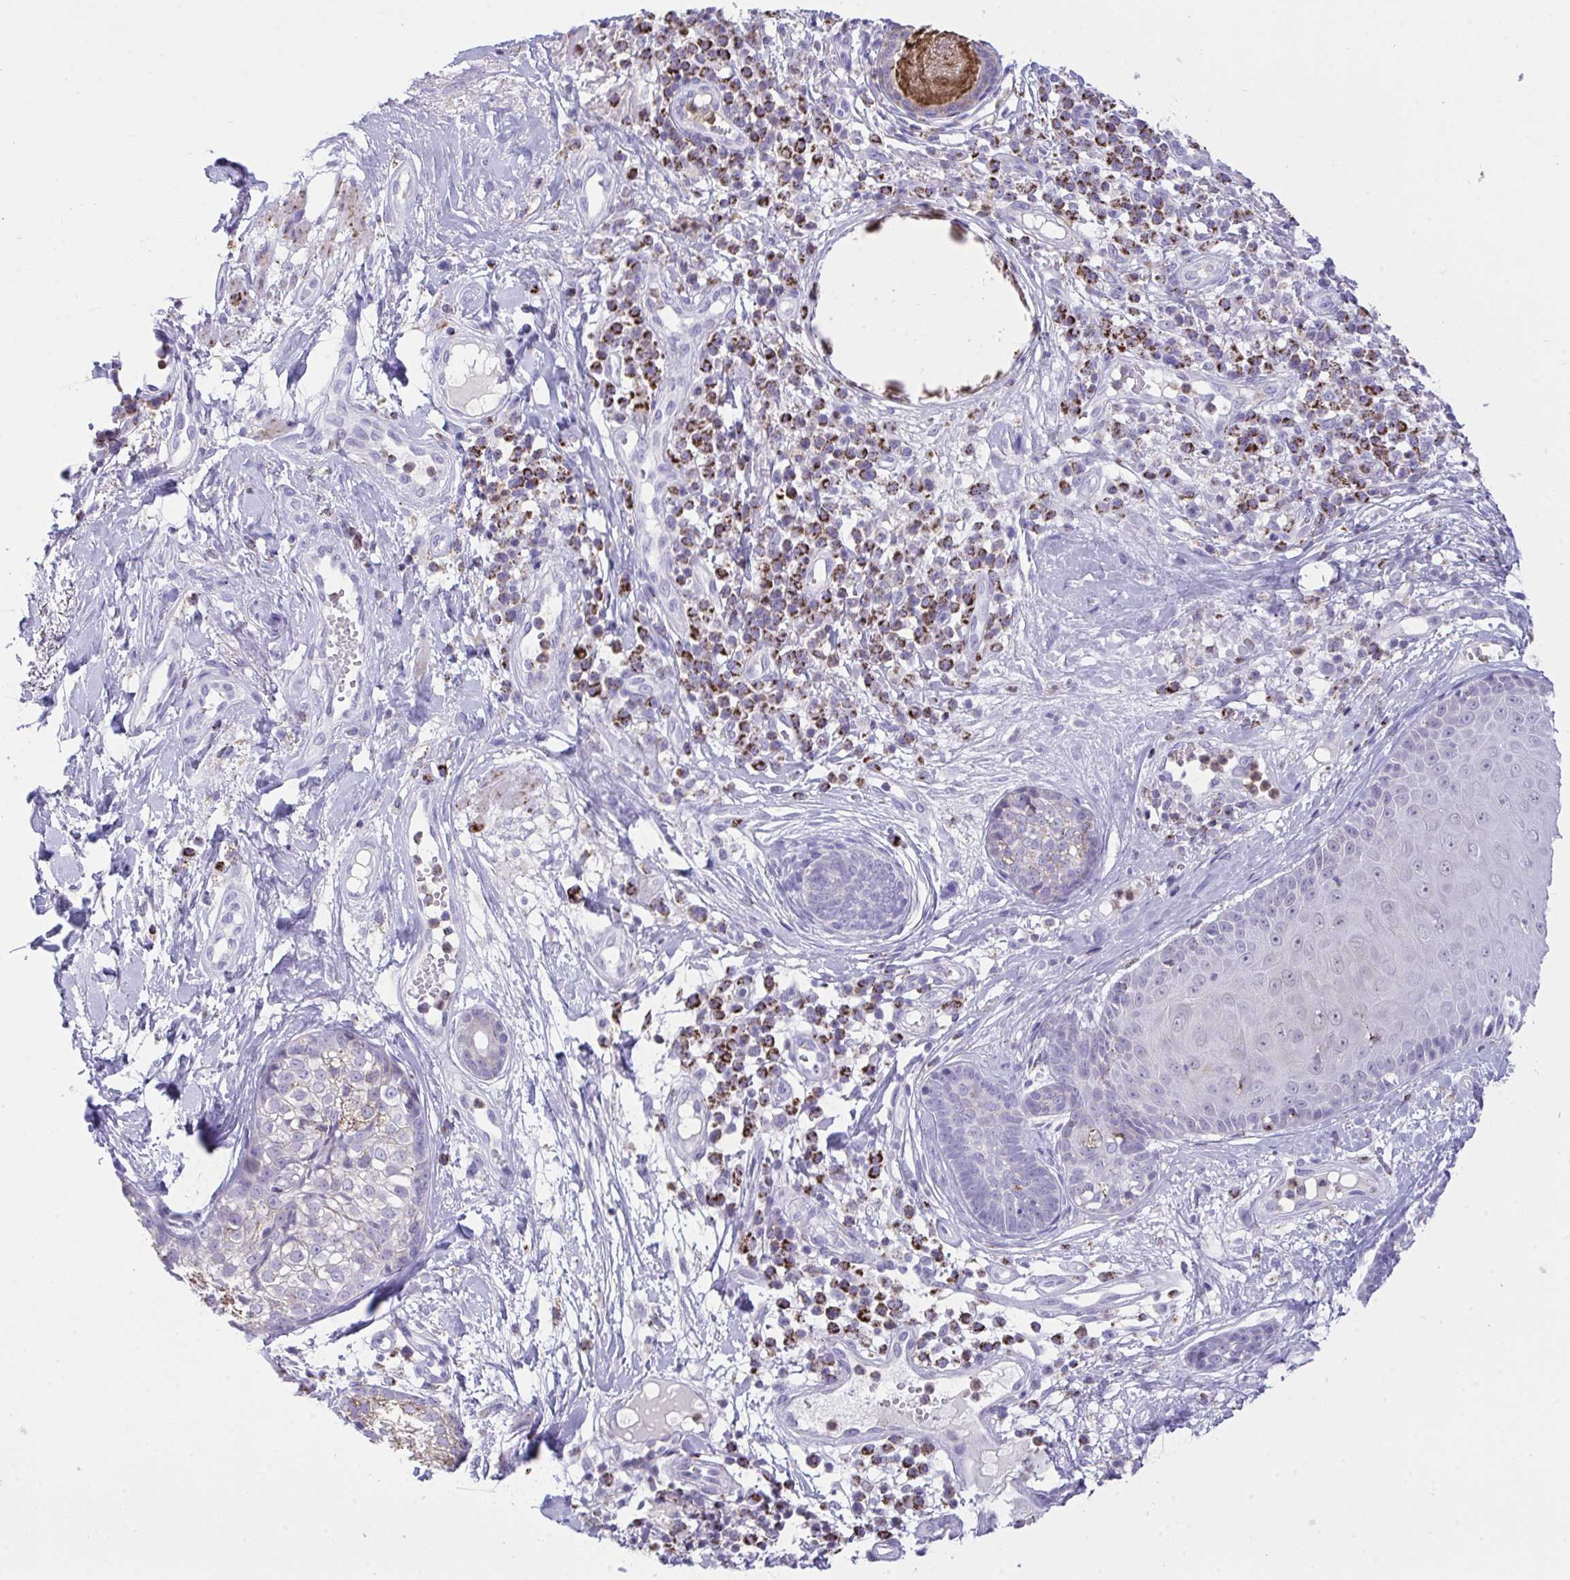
{"staining": {"intensity": "moderate", "quantity": "25%-75%", "location": "cytoplasmic/membranous"}, "tissue": "skin cancer", "cell_type": "Tumor cells", "image_type": "cancer", "snomed": [{"axis": "morphology", "description": "Basal cell carcinoma"}, {"axis": "topography", "description": "Skin"}], "caption": "This histopathology image reveals immunohistochemistry (IHC) staining of human skin cancer (basal cell carcinoma), with medium moderate cytoplasmic/membranous positivity in approximately 25%-75% of tumor cells.", "gene": "PLA2G12B", "patient": {"sex": "female", "age": 89}}